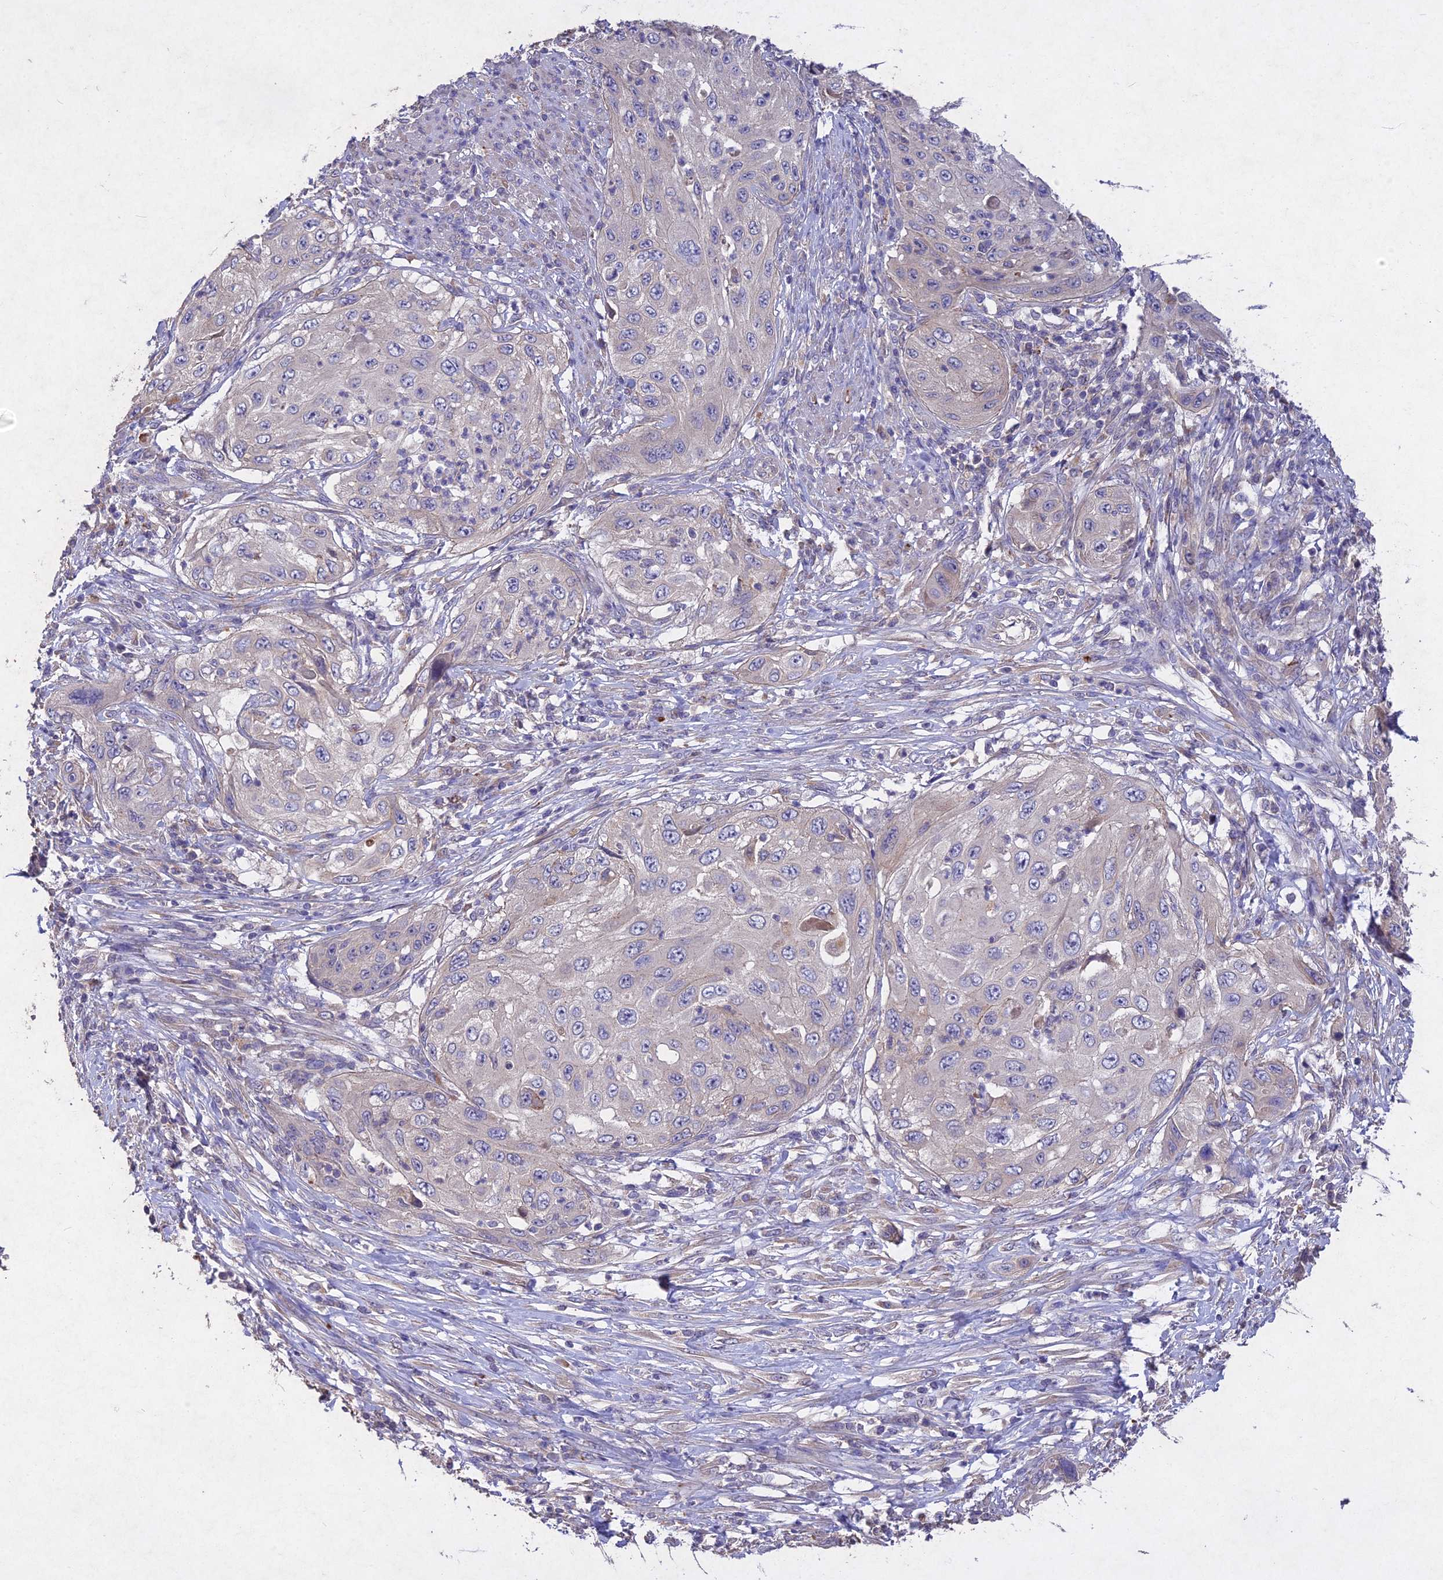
{"staining": {"intensity": "negative", "quantity": "none", "location": "none"}, "tissue": "cervical cancer", "cell_type": "Tumor cells", "image_type": "cancer", "snomed": [{"axis": "morphology", "description": "Squamous cell carcinoma, NOS"}, {"axis": "topography", "description": "Cervix"}], "caption": "A photomicrograph of human cervical cancer is negative for staining in tumor cells. (Brightfield microscopy of DAB (3,3'-diaminobenzidine) immunohistochemistry (IHC) at high magnification).", "gene": "SLC26A4", "patient": {"sex": "female", "age": 42}}